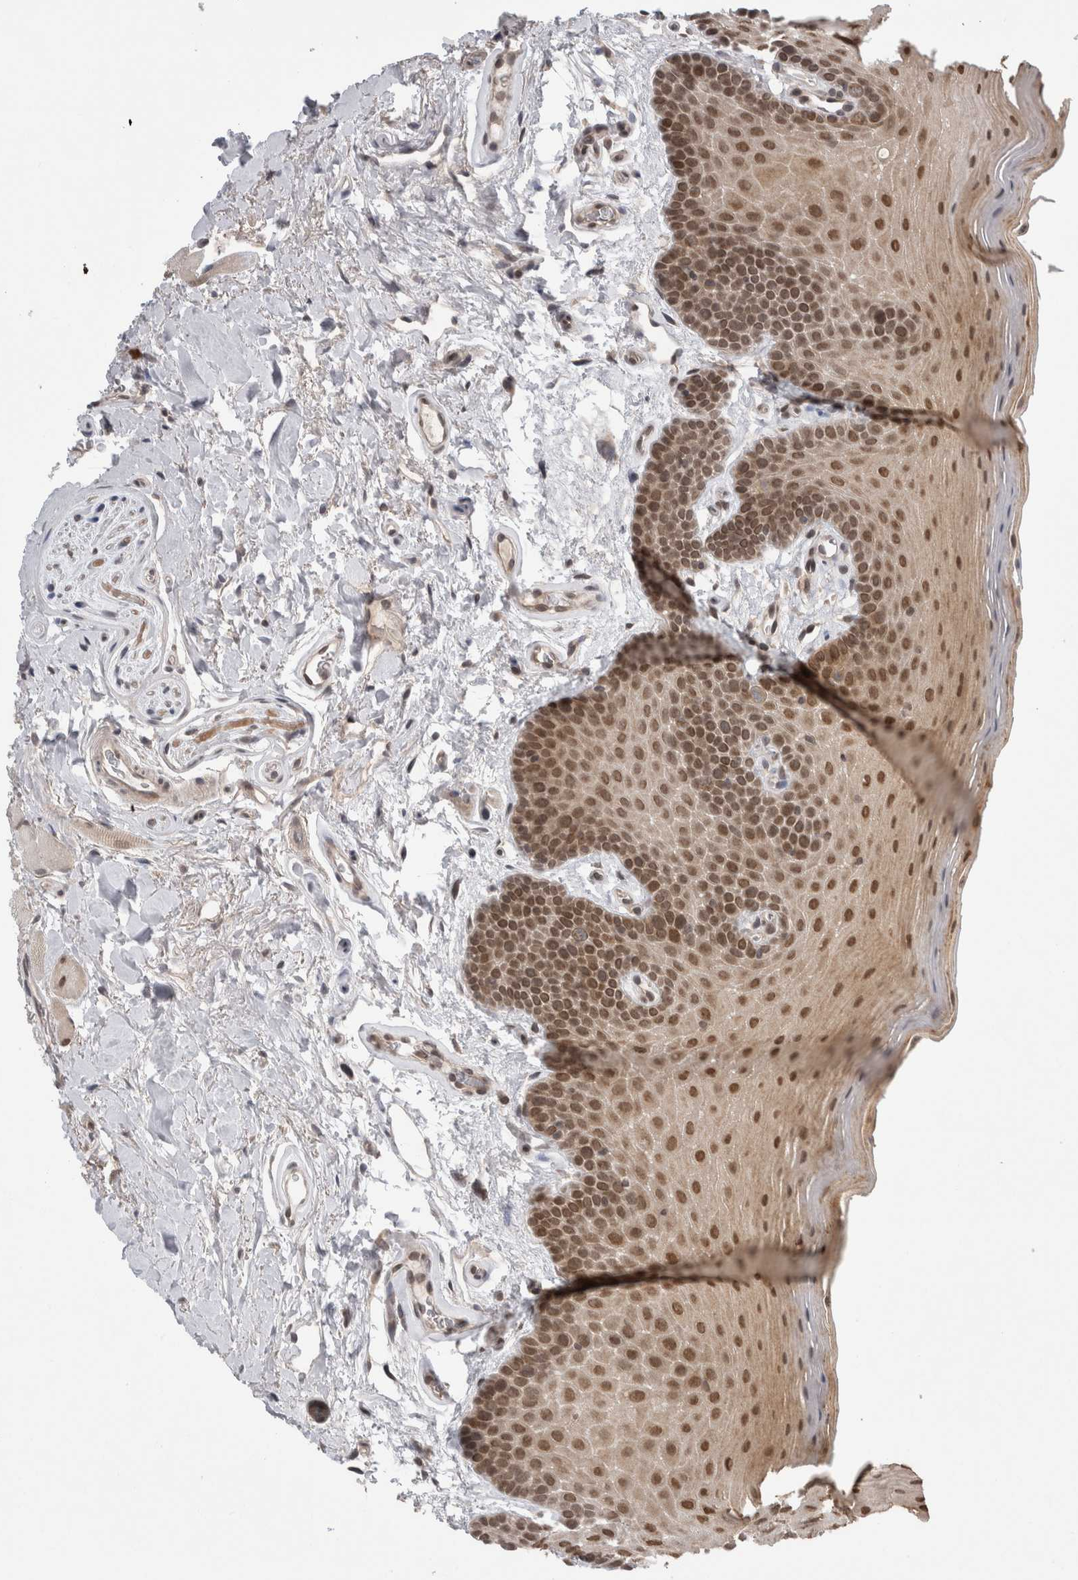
{"staining": {"intensity": "moderate", "quantity": ">75%", "location": "nuclear"}, "tissue": "oral mucosa", "cell_type": "Squamous epithelial cells", "image_type": "normal", "snomed": [{"axis": "morphology", "description": "Normal tissue, NOS"}, {"axis": "topography", "description": "Oral tissue"}], "caption": "The micrograph exhibits staining of benign oral mucosa, revealing moderate nuclear protein staining (brown color) within squamous epithelial cells.", "gene": "ZNF341", "patient": {"sex": "male", "age": 62}}